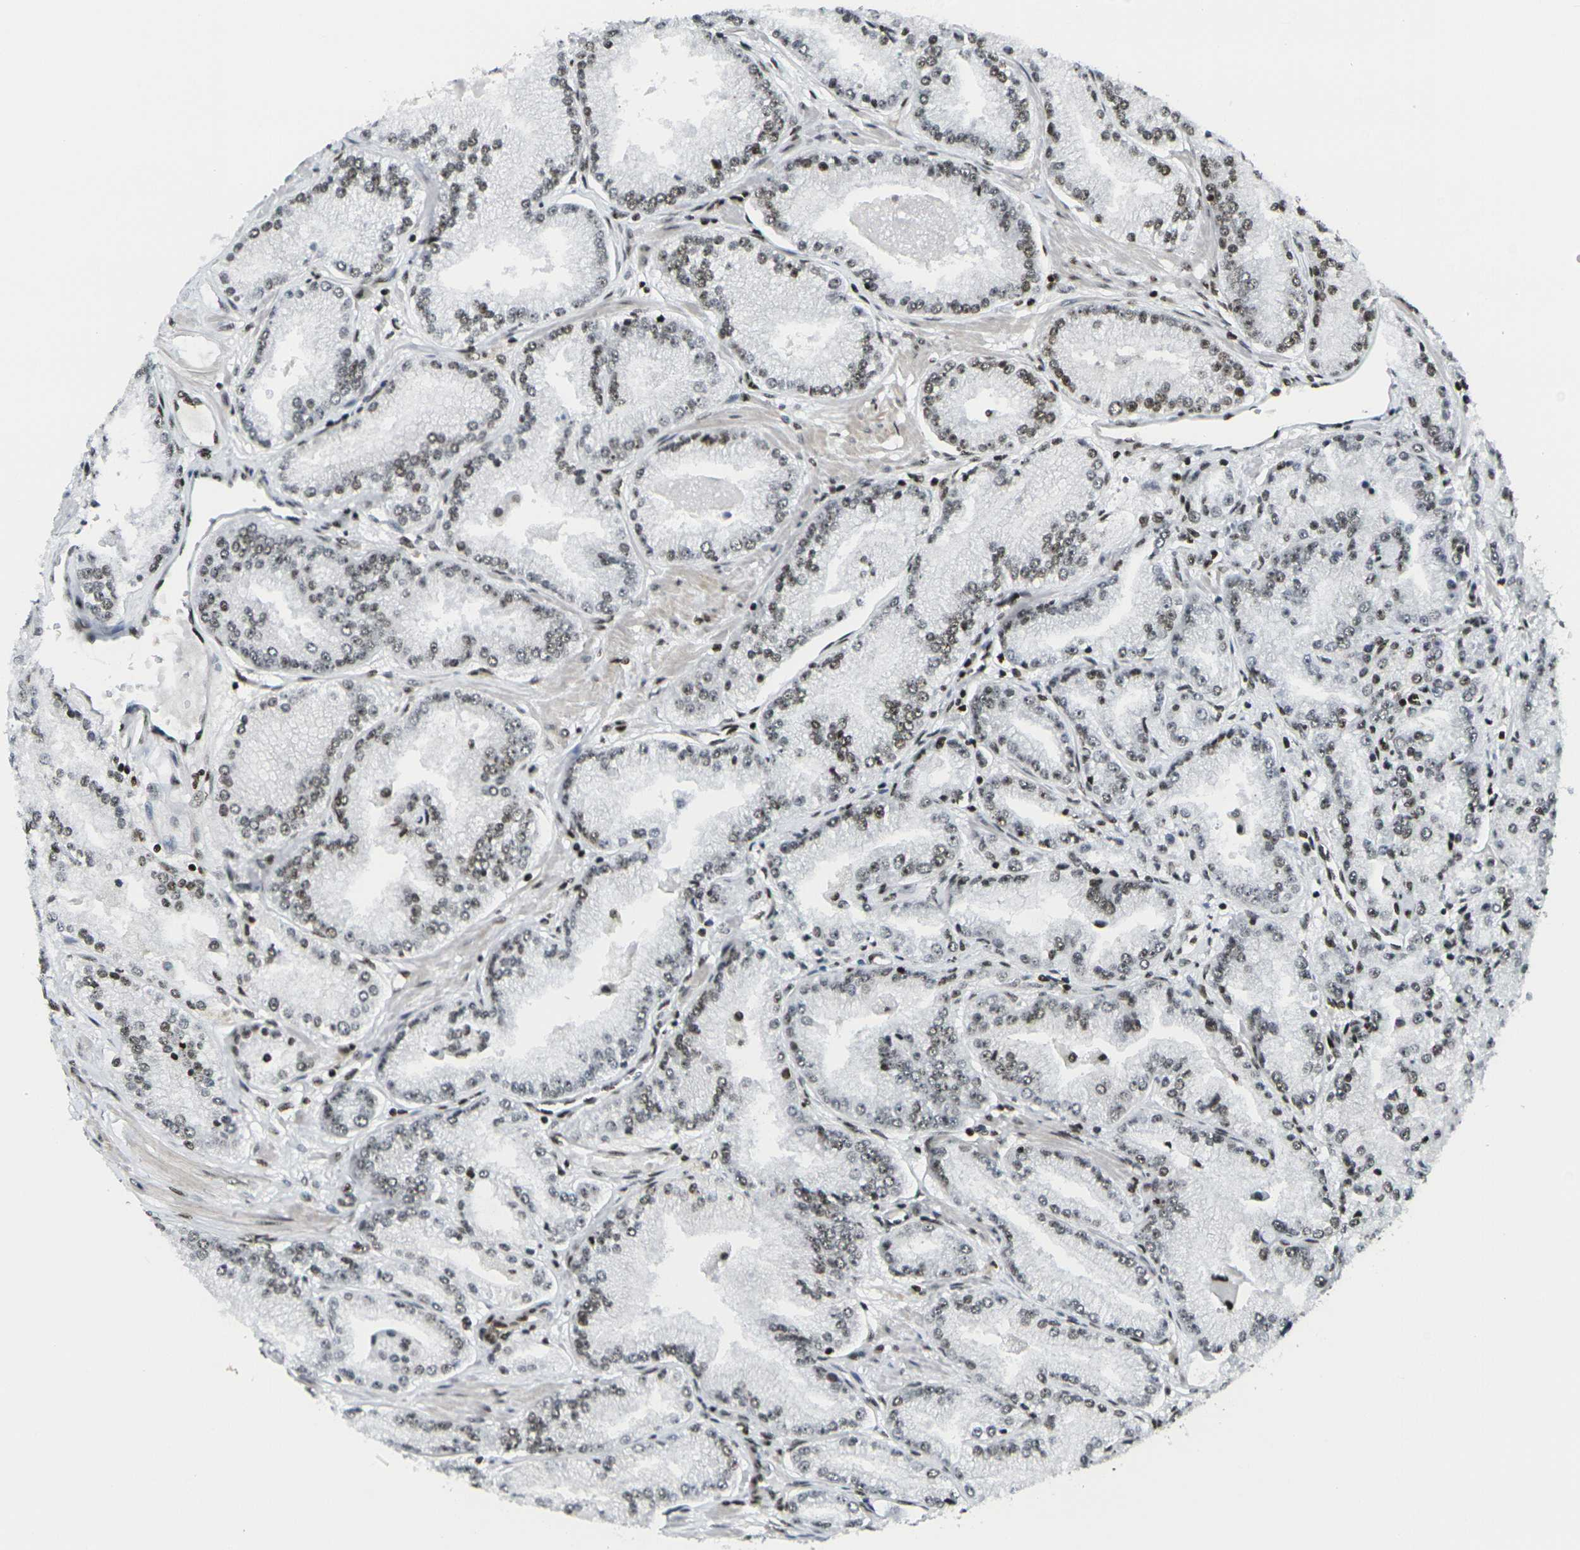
{"staining": {"intensity": "moderate", "quantity": "25%-75%", "location": "nuclear"}, "tissue": "prostate cancer", "cell_type": "Tumor cells", "image_type": "cancer", "snomed": [{"axis": "morphology", "description": "Adenocarcinoma, High grade"}, {"axis": "topography", "description": "Prostate"}], "caption": "Human prostate cancer (adenocarcinoma (high-grade)) stained for a protein (brown) displays moderate nuclear positive staining in about 25%-75% of tumor cells.", "gene": "H1-10", "patient": {"sex": "male", "age": 61}}